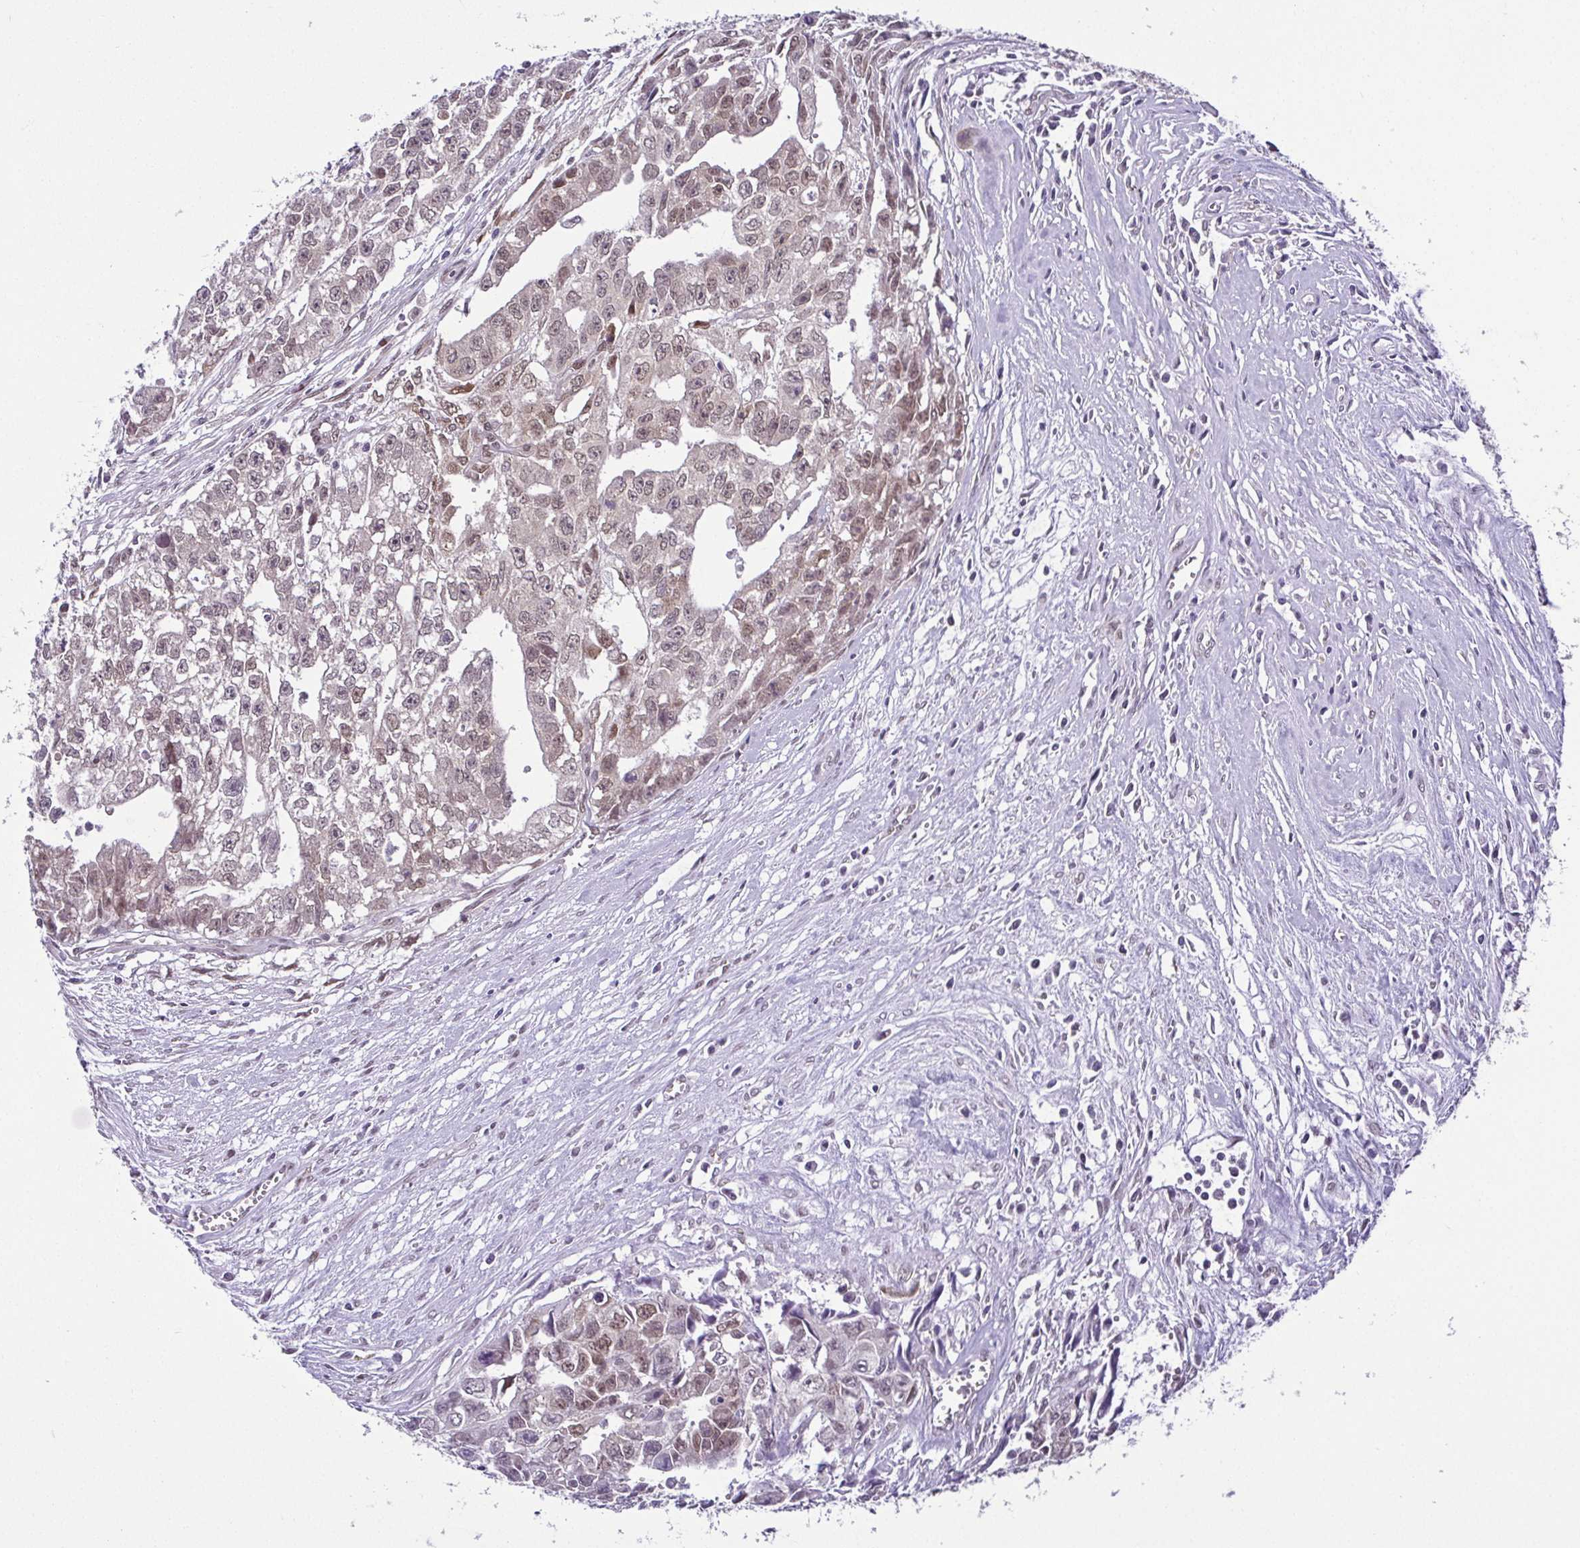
{"staining": {"intensity": "weak", "quantity": "<25%", "location": "nuclear"}, "tissue": "testis cancer", "cell_type": "Tumor cells", "image_type": "cancer", "snomed": [{"axis": "morphology", "description": "Carcinoma, Embryonal, NOS"}, {"axis": "morphology", "description": "Teratoma, malignant, NOS"}, {"axis": "topography", "description": "Testis"}], "caption": "This is an immunohistochemistry (IHC) image of human testis cancer. There is no expression in tumor cells.", "gene": "RBM3", "patient": {"sex": "male", "age": 24}}